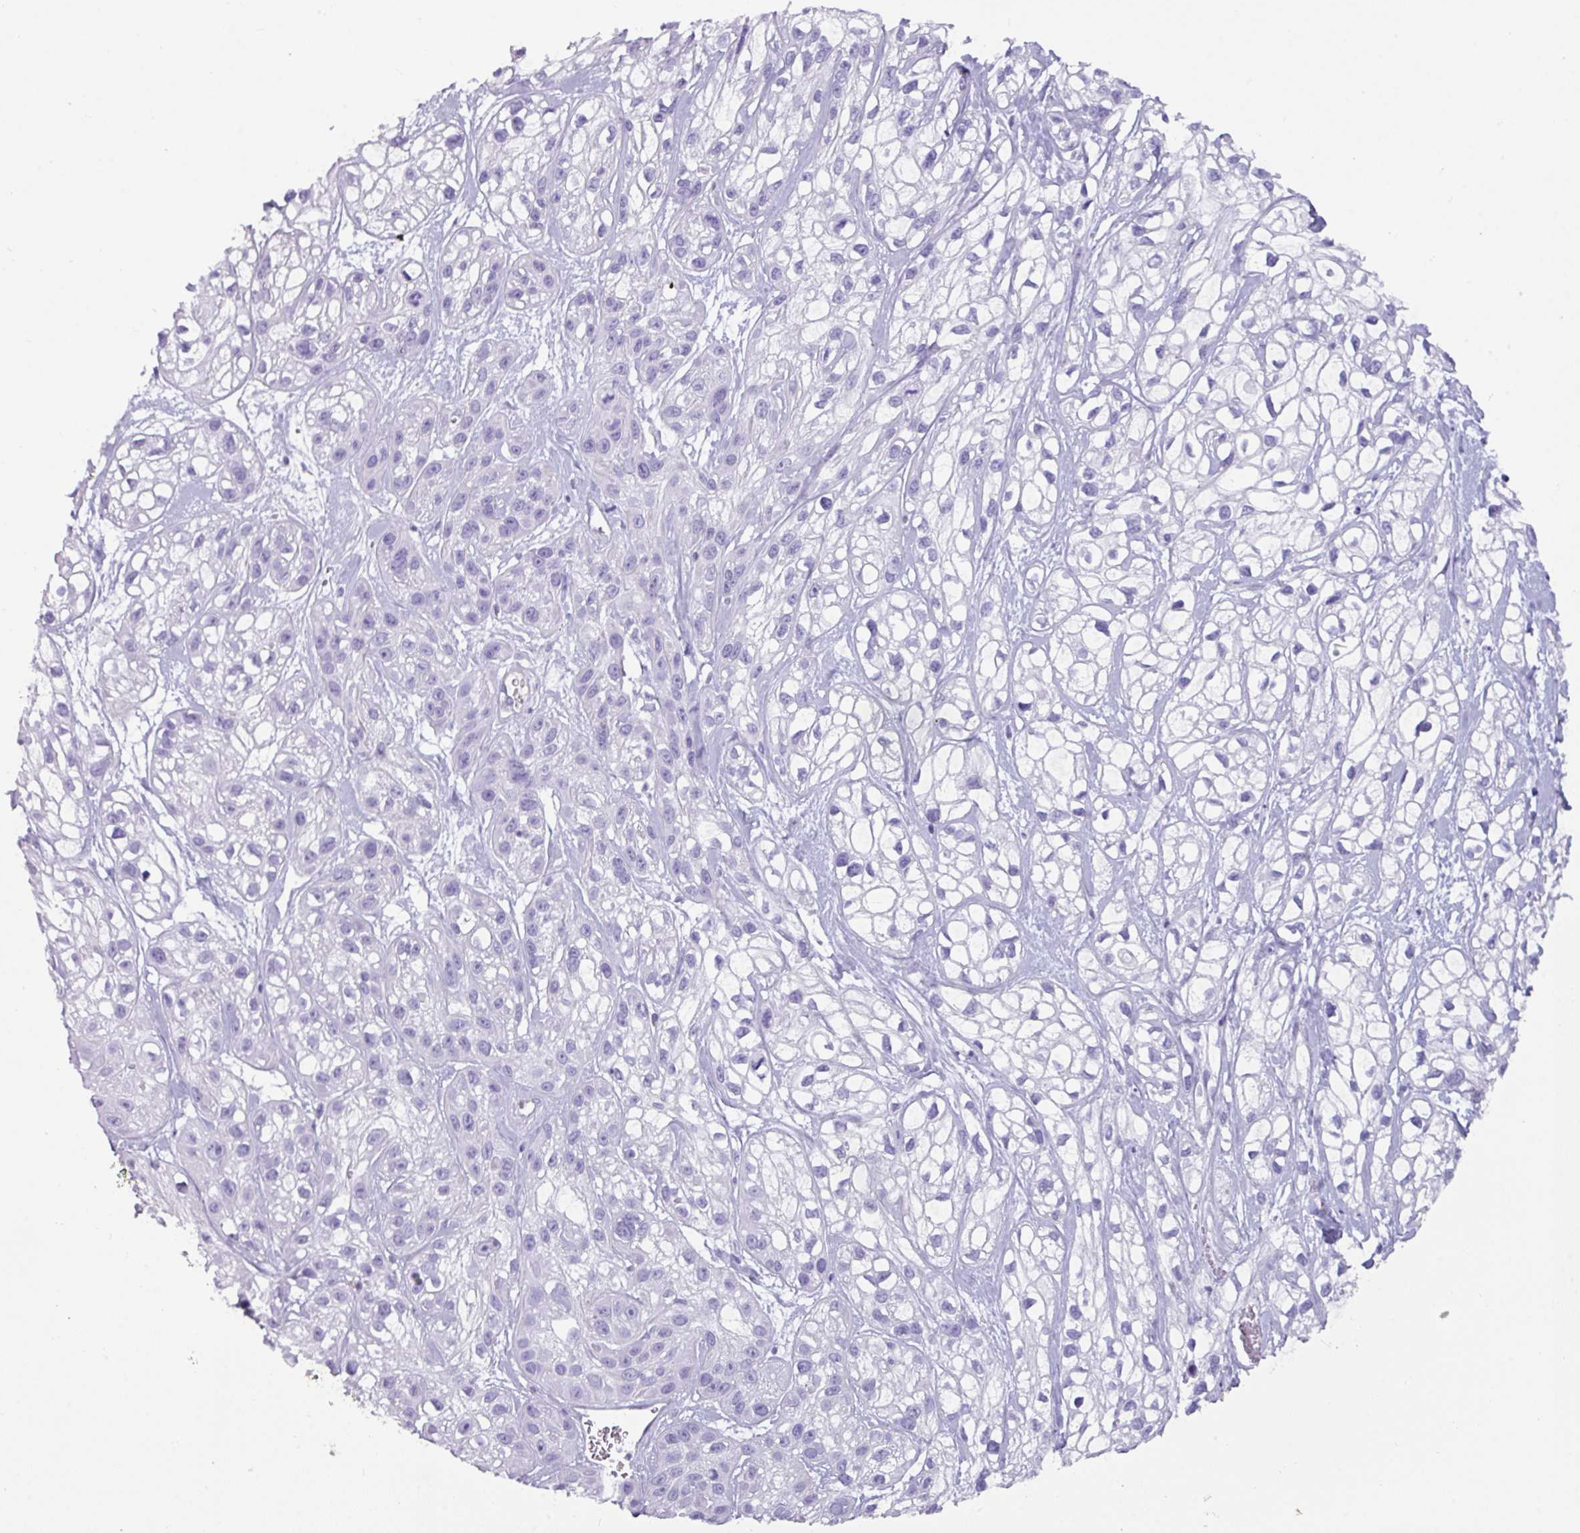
{"staining": {"intensity": "negative", "quantity": "none", "location": "none"}, "tissue": "skin cancer", "cell_type": "Tumor cells", "image_type": "cancer", "snomed": [{"axis": "morphology", "description": "Squamous cell carcinoma, NOS"}, {"axis": "topography", "description": "Skin"}], "caption": "Skin cancer stained for a protein using IHC displays no positivity tumor cells.", "gene": "ZNF524", "patient": {"sex": "male", "age": 82}}